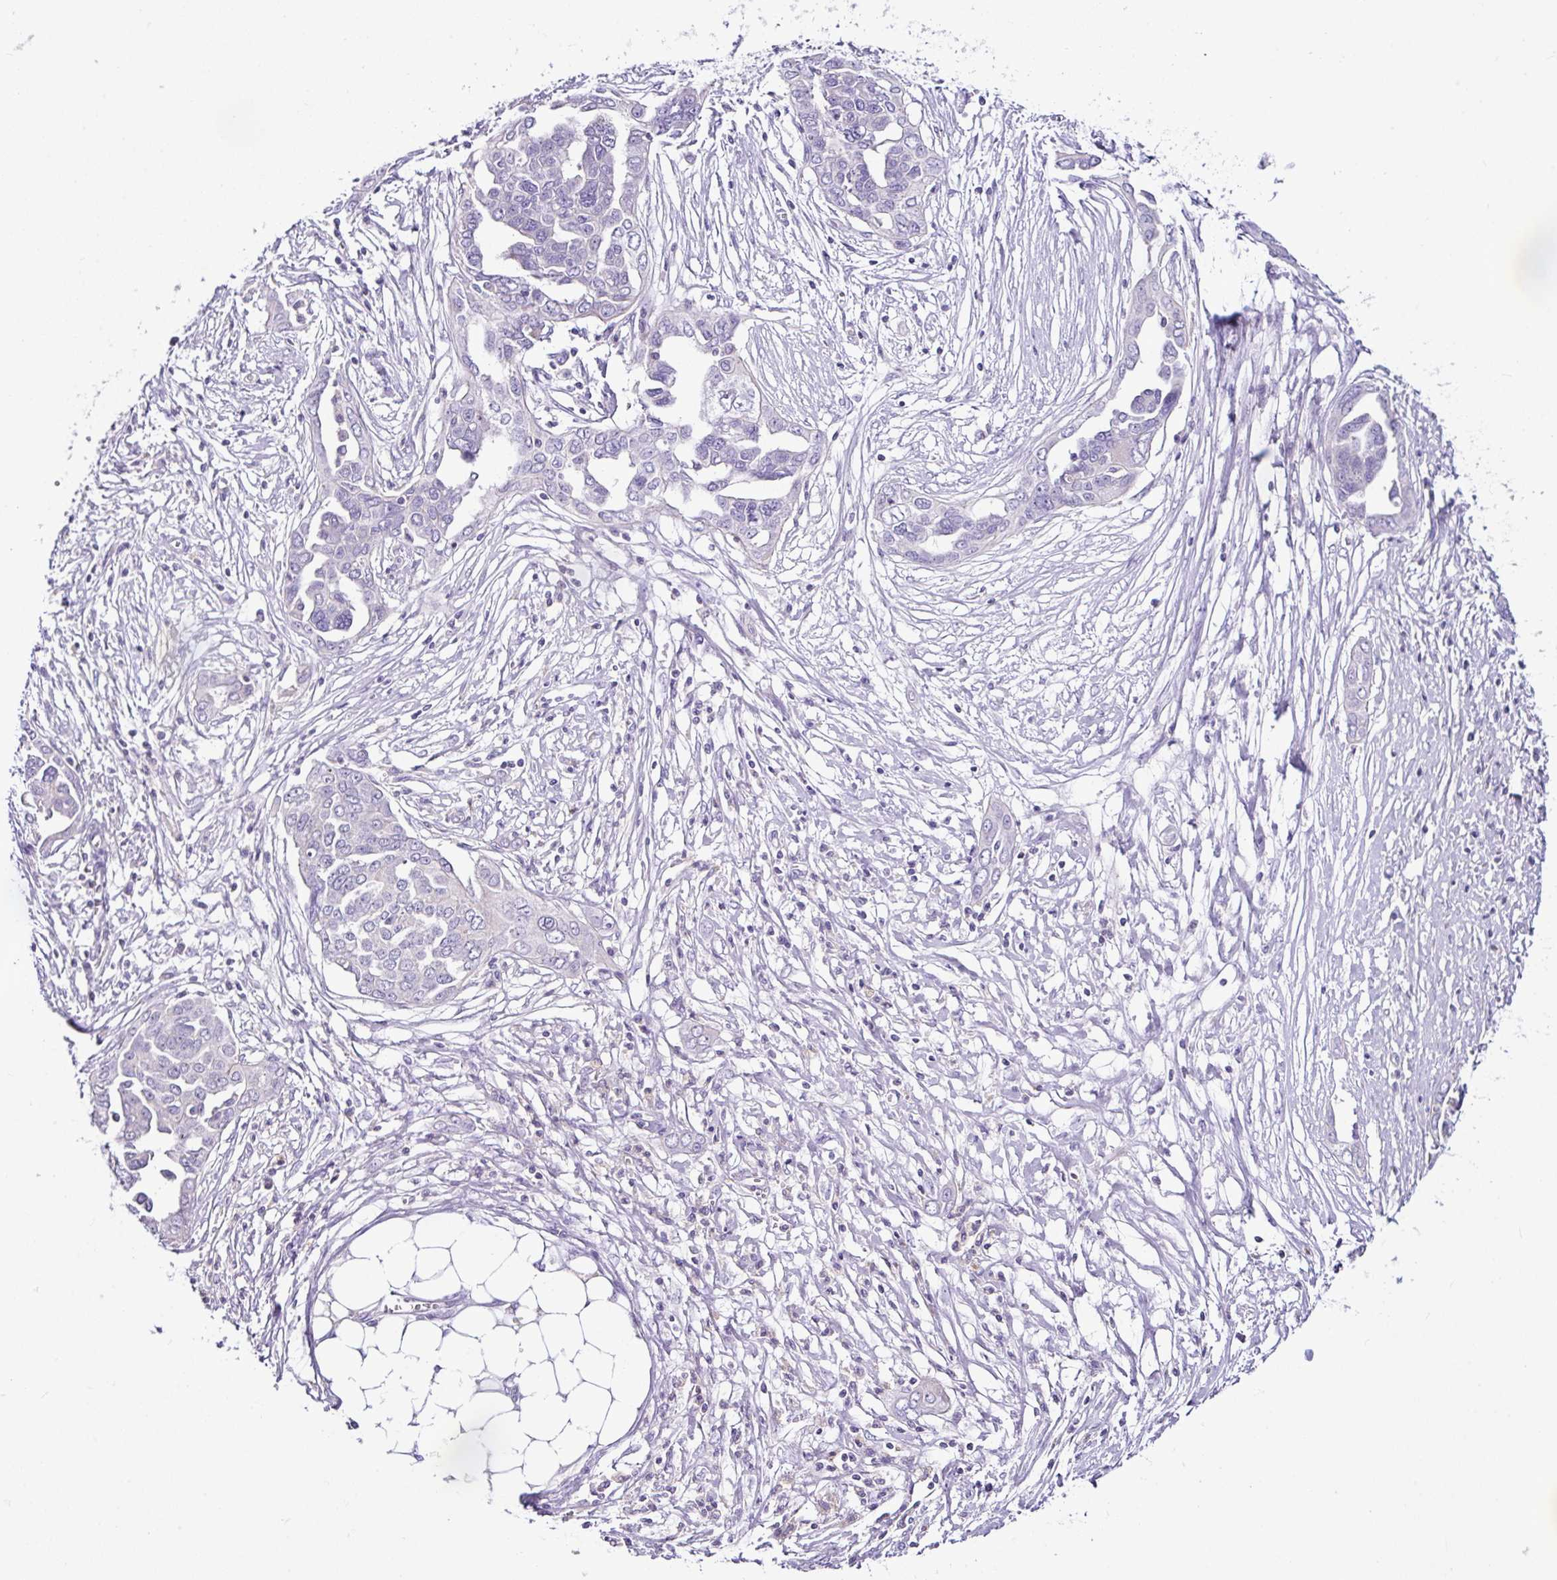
{"staining": {"intensity": "negative", "quantity": "none", "location": "none"}, "tissue": "ovarian cancer", "cell_type": "Tumor cells", "image_type": "cancer", "snomed": [{"axis": "morphology", "description": "Cystadenocarcinoma, serous, NOS"}, {"axis": "topography", "description": "Ovary"}], "caption": "IHC image of human ovarian serous cystadenocarcinoma stained for a protein (brown), which reveals no positivity in tumor cells. (Immunohistochemistry (ihc), brightfield microscopy, high magnification).", "gene": "D2HGDH", "patient": {"sex": "female", "age": 59}}